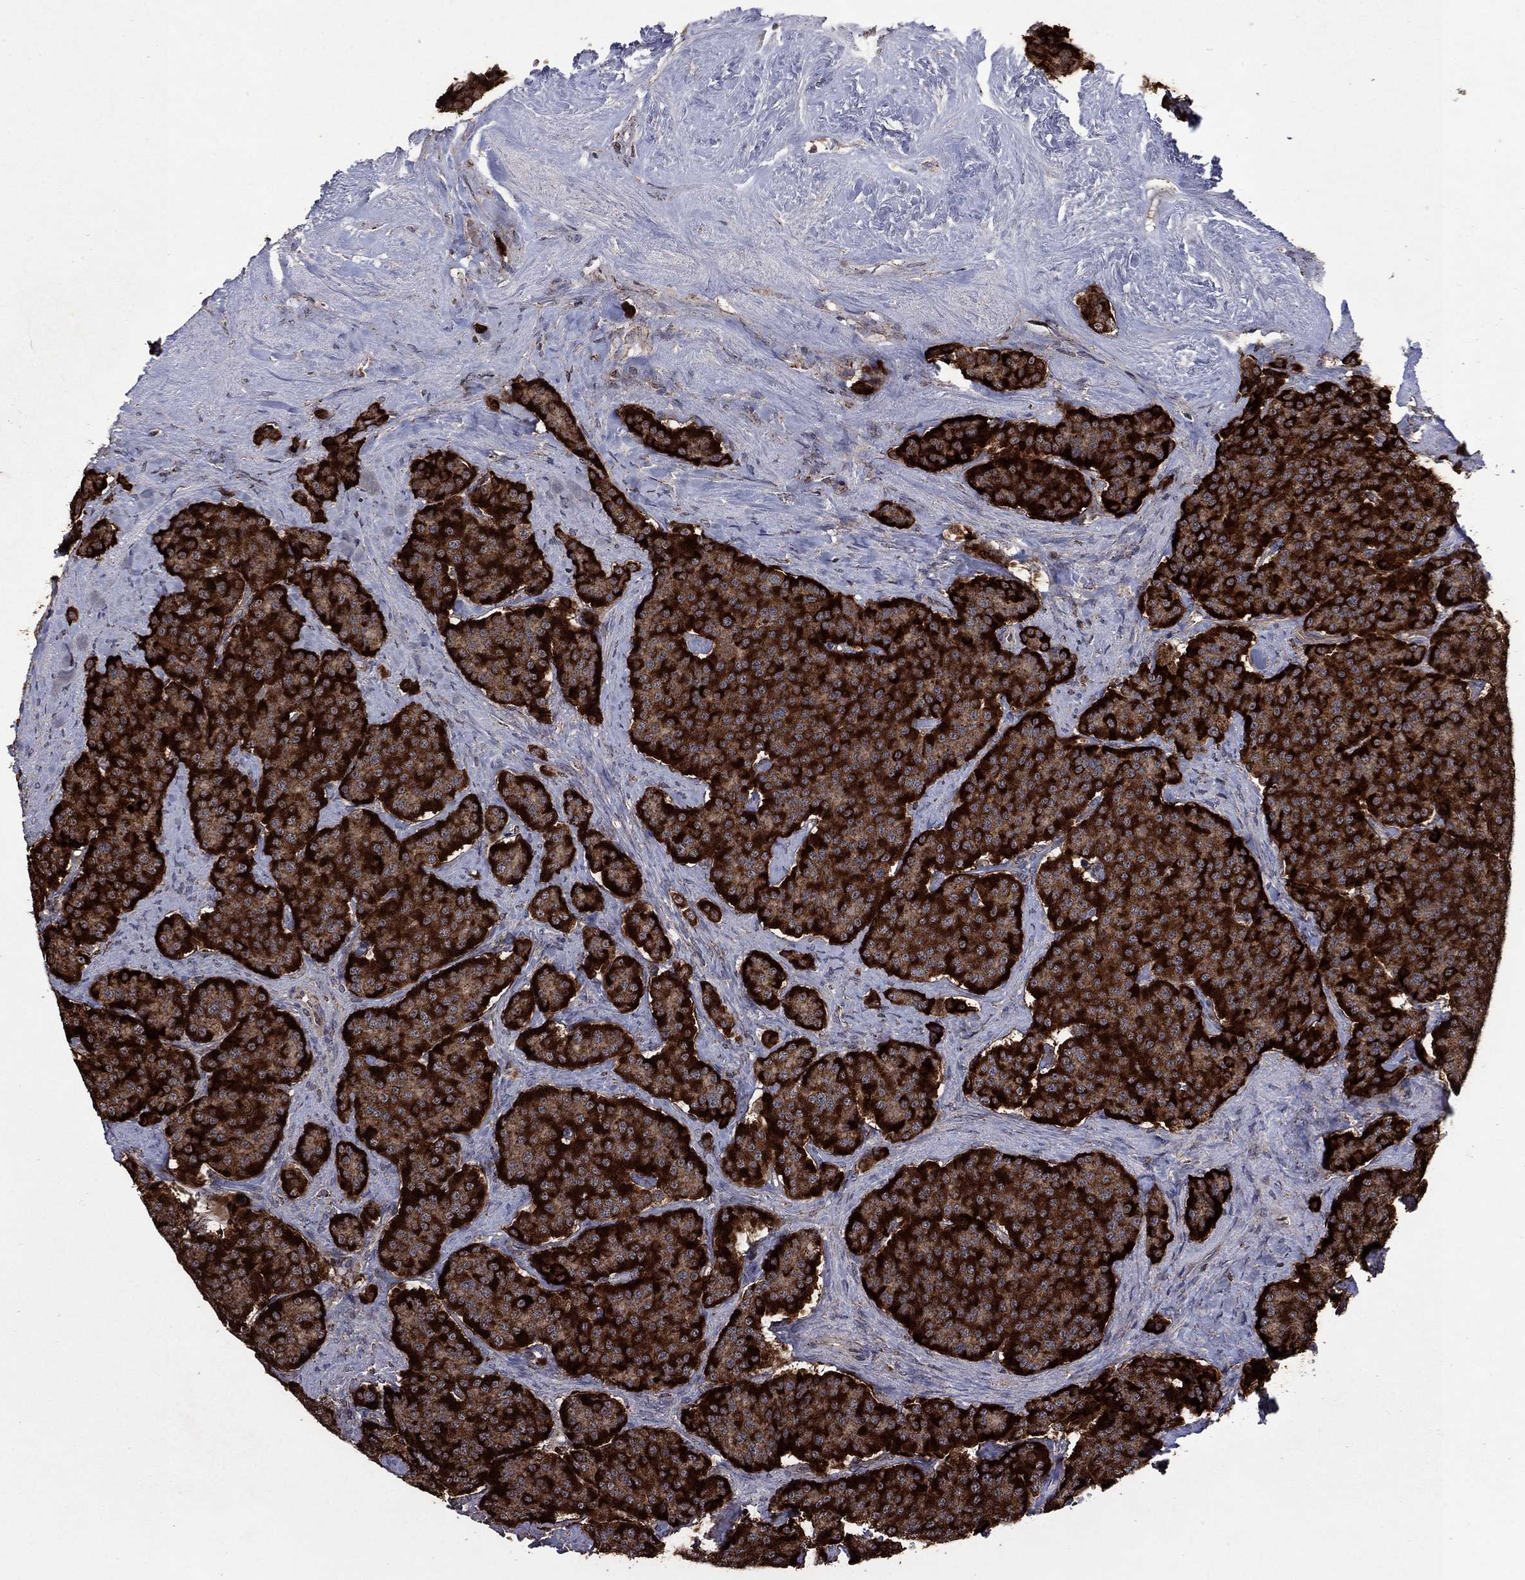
{"staining": {"intensity": "strong", "quantity": ">75%", "location": "cytoplasmic/membranous"}, "tissue": "carcinoid", "cell_type": "Tumor cells", "image_type": "cancer", "snomed": [{"axis": "morphology", "description": "Carcinoid, malignant, NOS"}, {"axis": "topography", "description": "Small intestine"}], "caption": "Brown immunohistochemical staining in carcinoid exhibits strong cytoplasmic/membranous staining in about >75% of tumor cells. (brown staining indicates protein expression, while blue staining denotes nuclei).", "gene": "DPH1", "patient": {"sex": "female", "age": 58}}